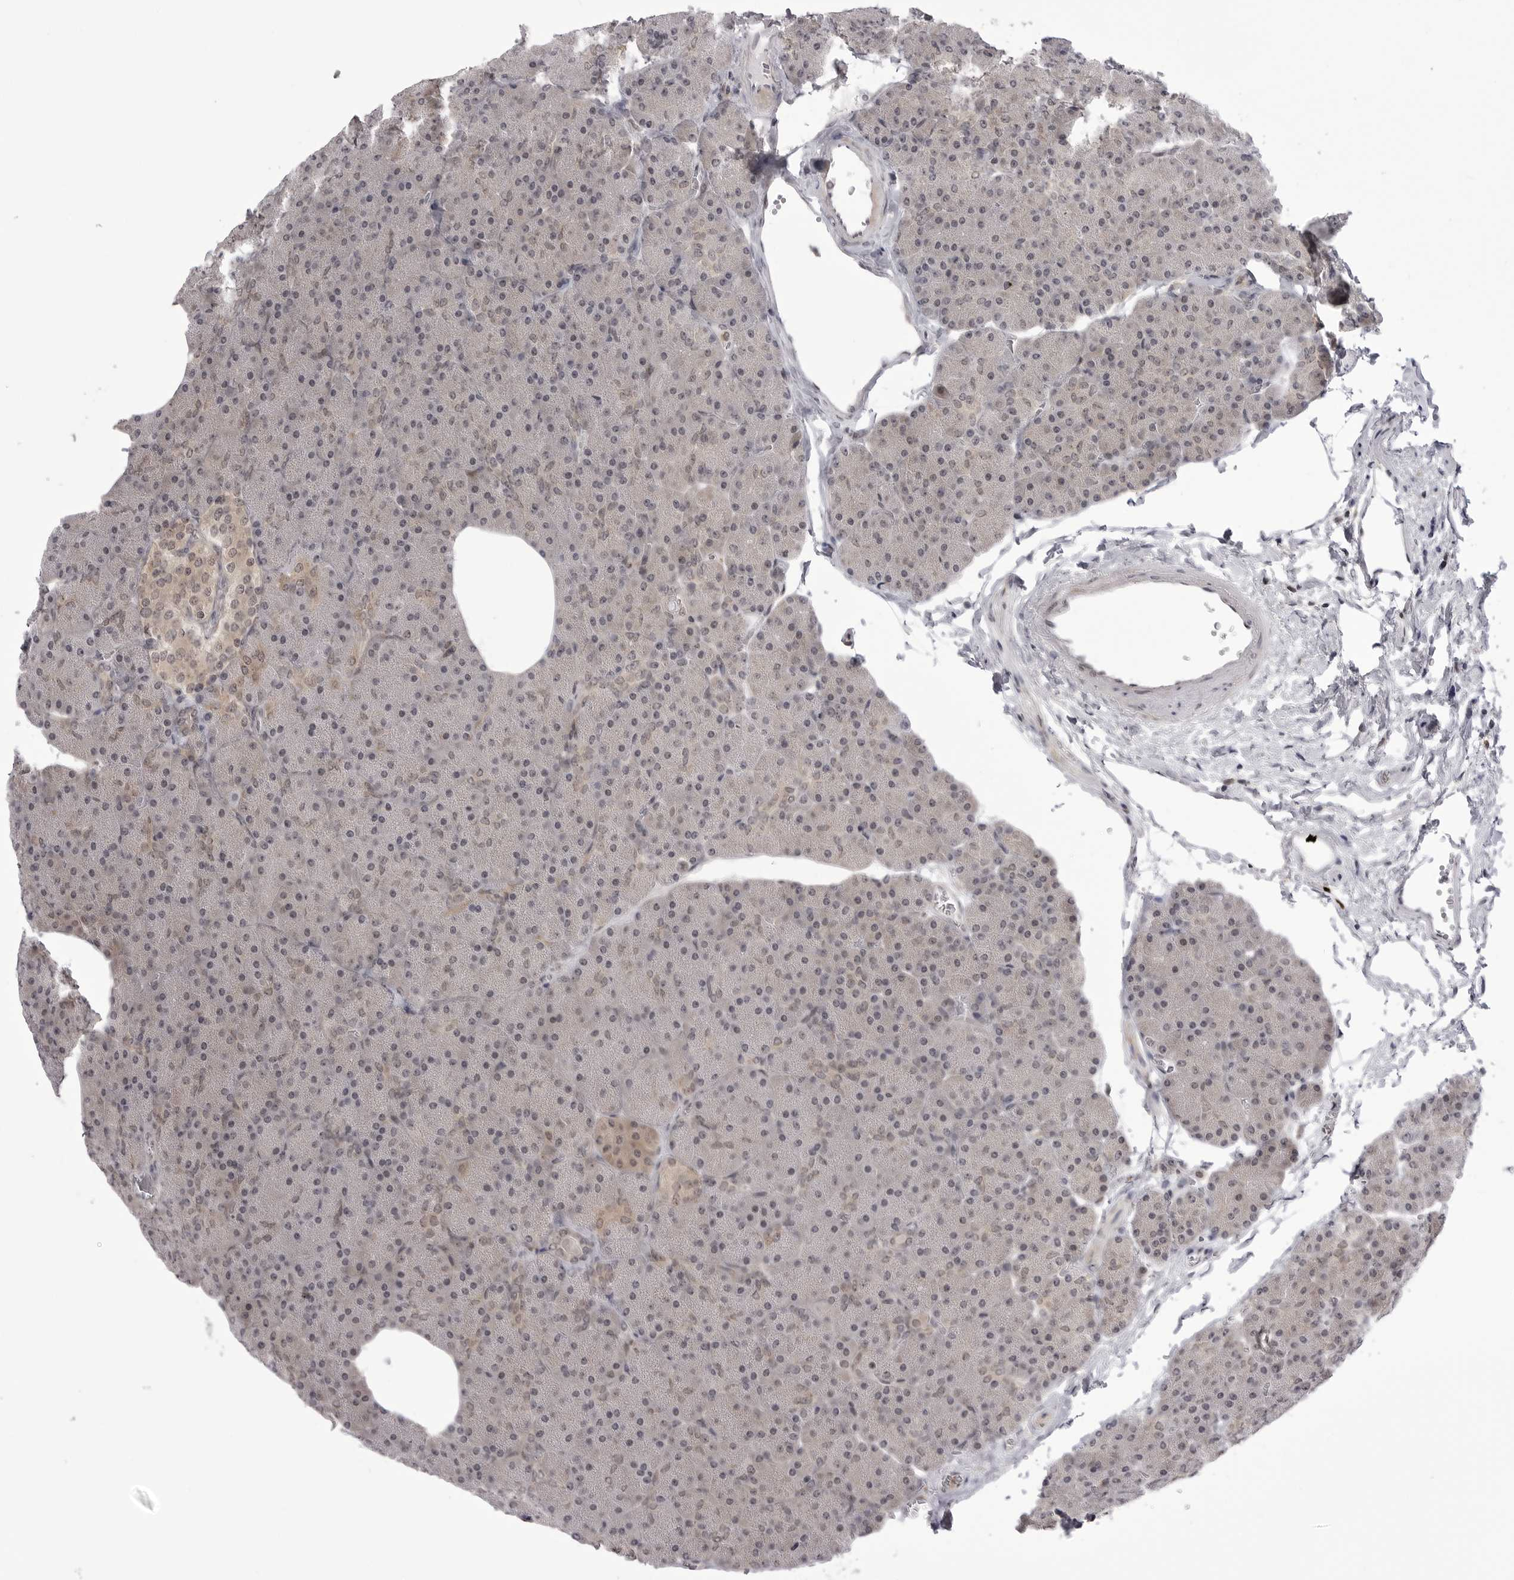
{"staining": {"intensity": "weak", "quantity": "<25%", "location": "nuclear"}, "tissue": "pancreas", "cell_type": "Exocrine glandular cells", "image_type": "normal", "snomed": [{"axis": "morphology", "description": "Normal tissue, NOS"}, {"axis": "topography", "description": "Pancreas"}], "caption": "High magnification brightfield microscopy of benign pancreas stained with DAB (brown) and counterstained with hematoxylin (blue): exocrine glandular cells show no significant staining.", "gene": "PTK2B", "patient": {"sex": "female", "age": 35}}